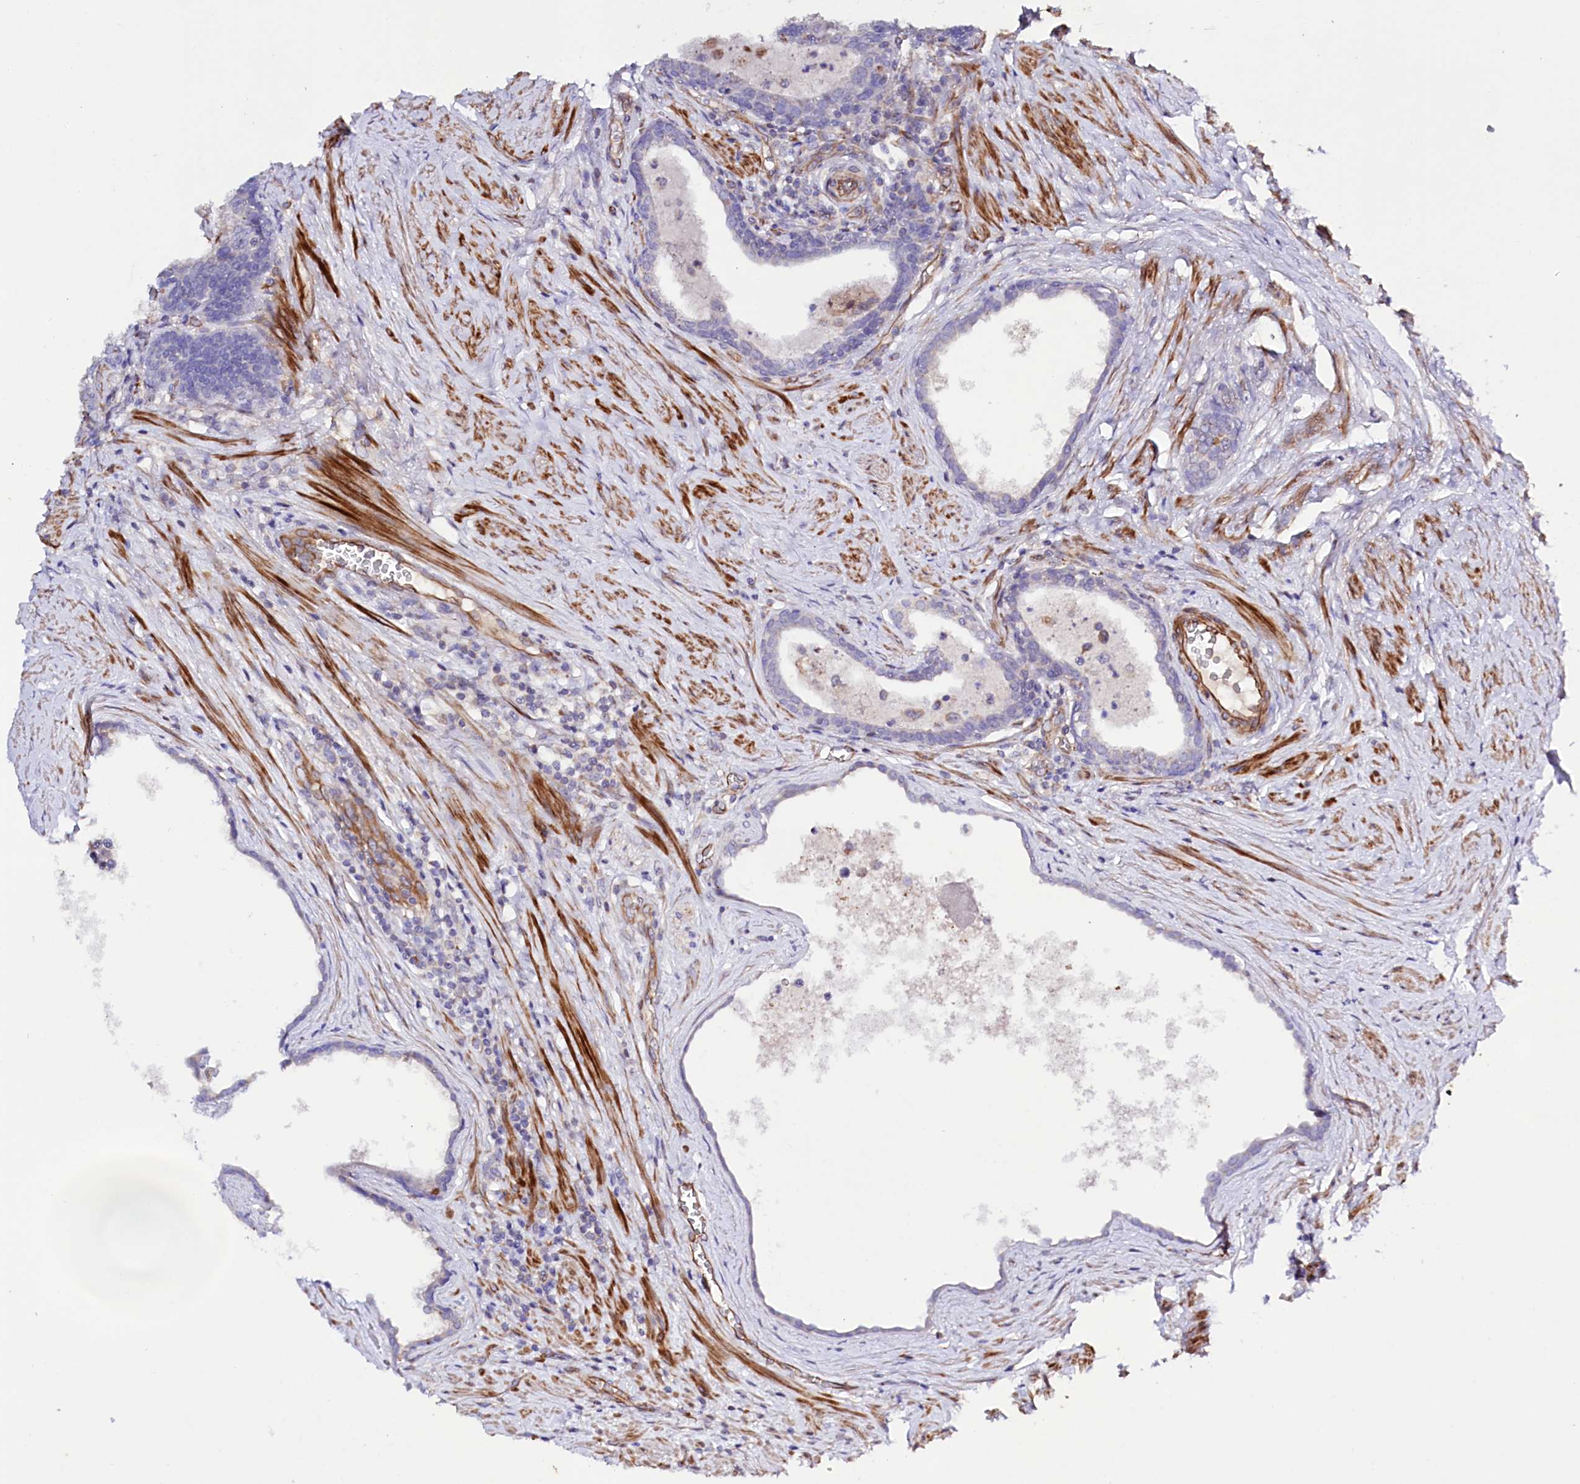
{"staining": {"intensity": "negative", "quantity": "none", "location": "none"}, "tissue": "prostate cancer", "cell_type": "Tumor cells", "image_type": "cancer", "snomed": [{"axis": "morphology", "description": "Adenocarcinoma, Low grade"}, {"axis": "topography", "description": "Prostate"}], "caption": "An immunohistochemistry (IHC) micrograph of prostate cancer (low-grade adenocarcinoma) is shown. There is no staining in tumor cells of prostate cancer (low-grade adenocarcinoma).", "gene": "SLC7A1", "patient": {"sex": "male", "age": 71}}